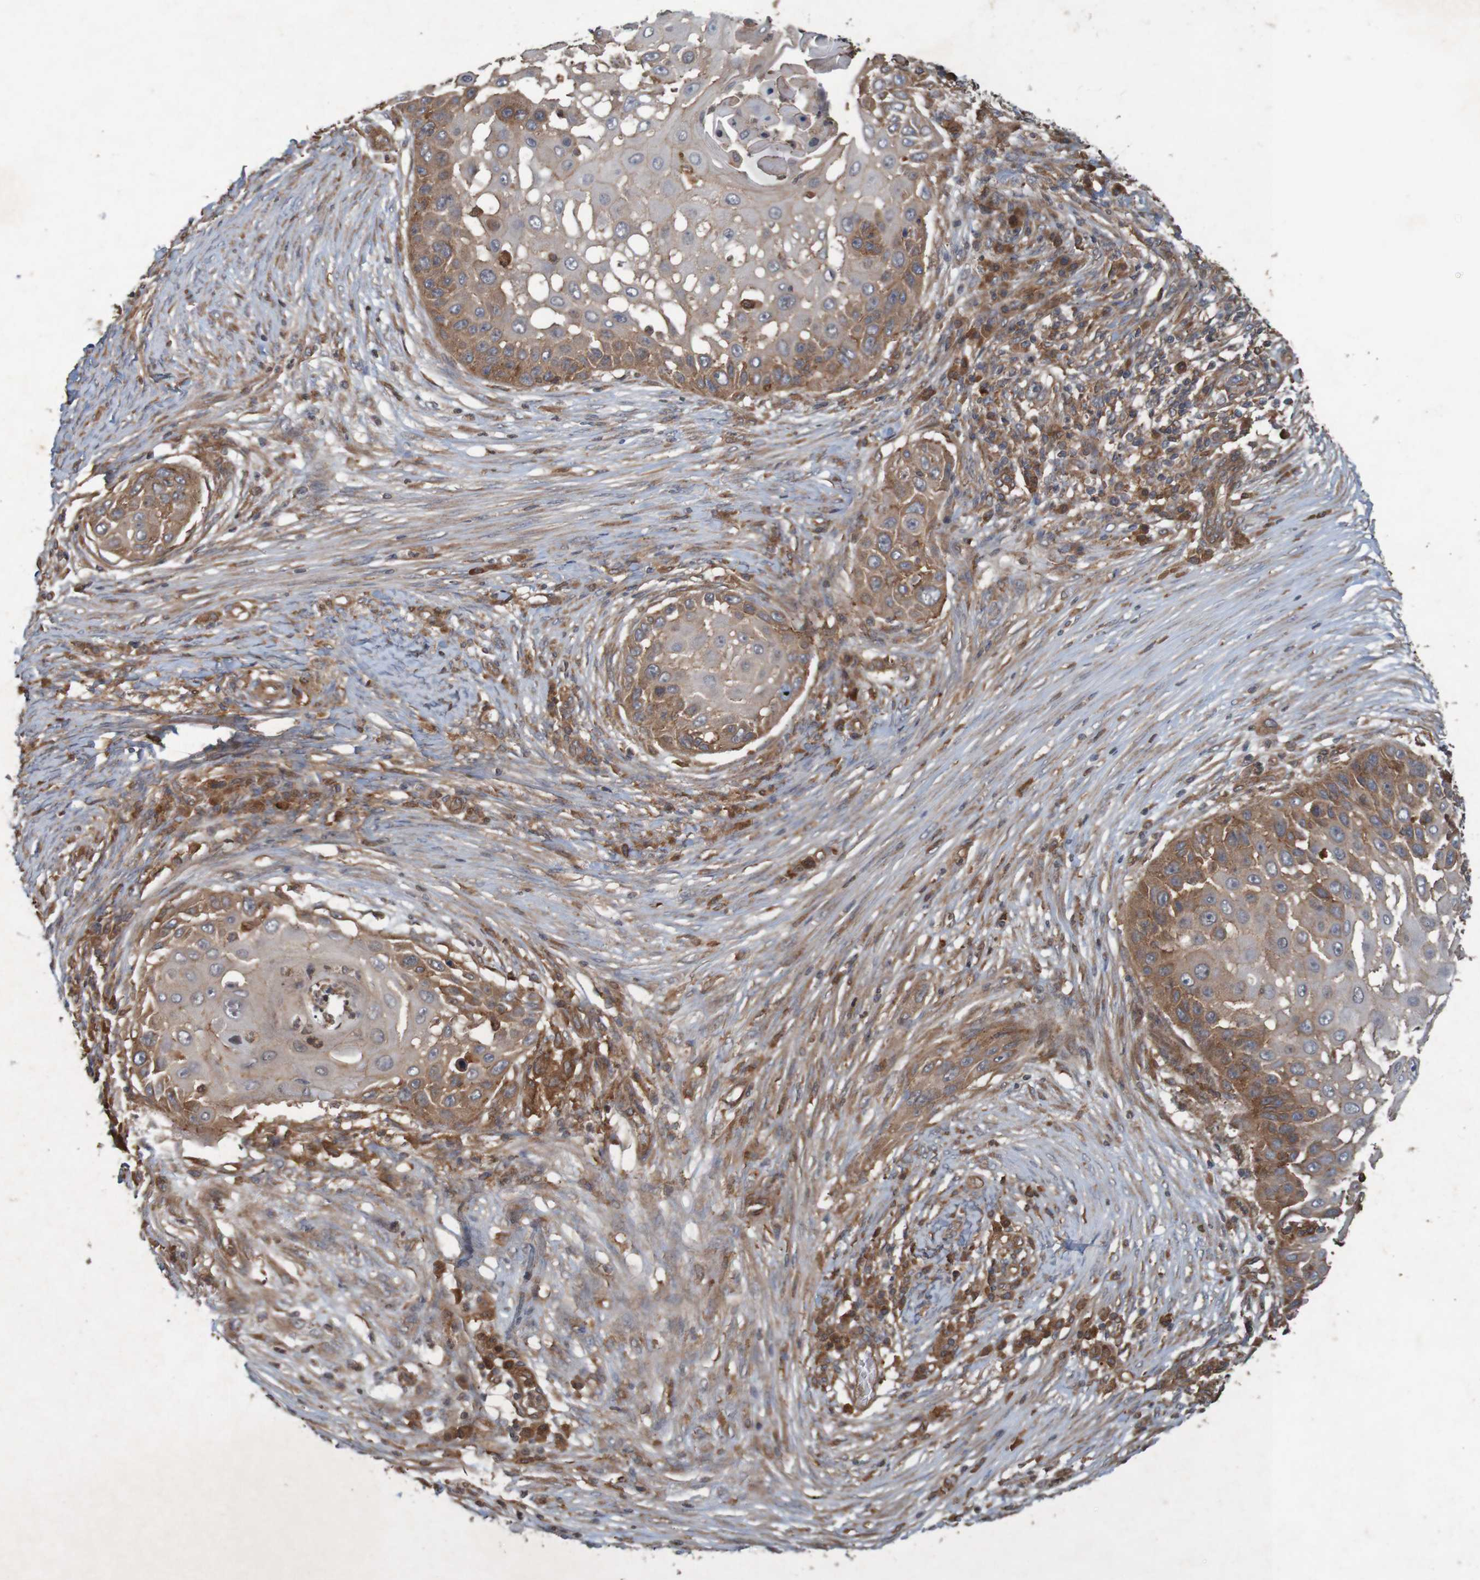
{"staining": {"intensity": "moderate", "quantity": ">75%", "location": "cytoplasmic/membranous"}, "tissue": "skin cancer", "cell_type": "Tumor cells", "image_type": "cancer", "snomed": [{"axis": "morphology", "description": "Squamous cell carcinoma, NOS"}, {"axis": "topography", "description": "Skin"}], "caption": "Immunohistochemical staining of squamous cell carcinoma (skin) reveals medium levels of moderate cytoplasmic/membranous positivity in approximately >75% of tumor cells.", "gene": "ARHGEF11", "patient": {"sex": "female", "age": 44}}